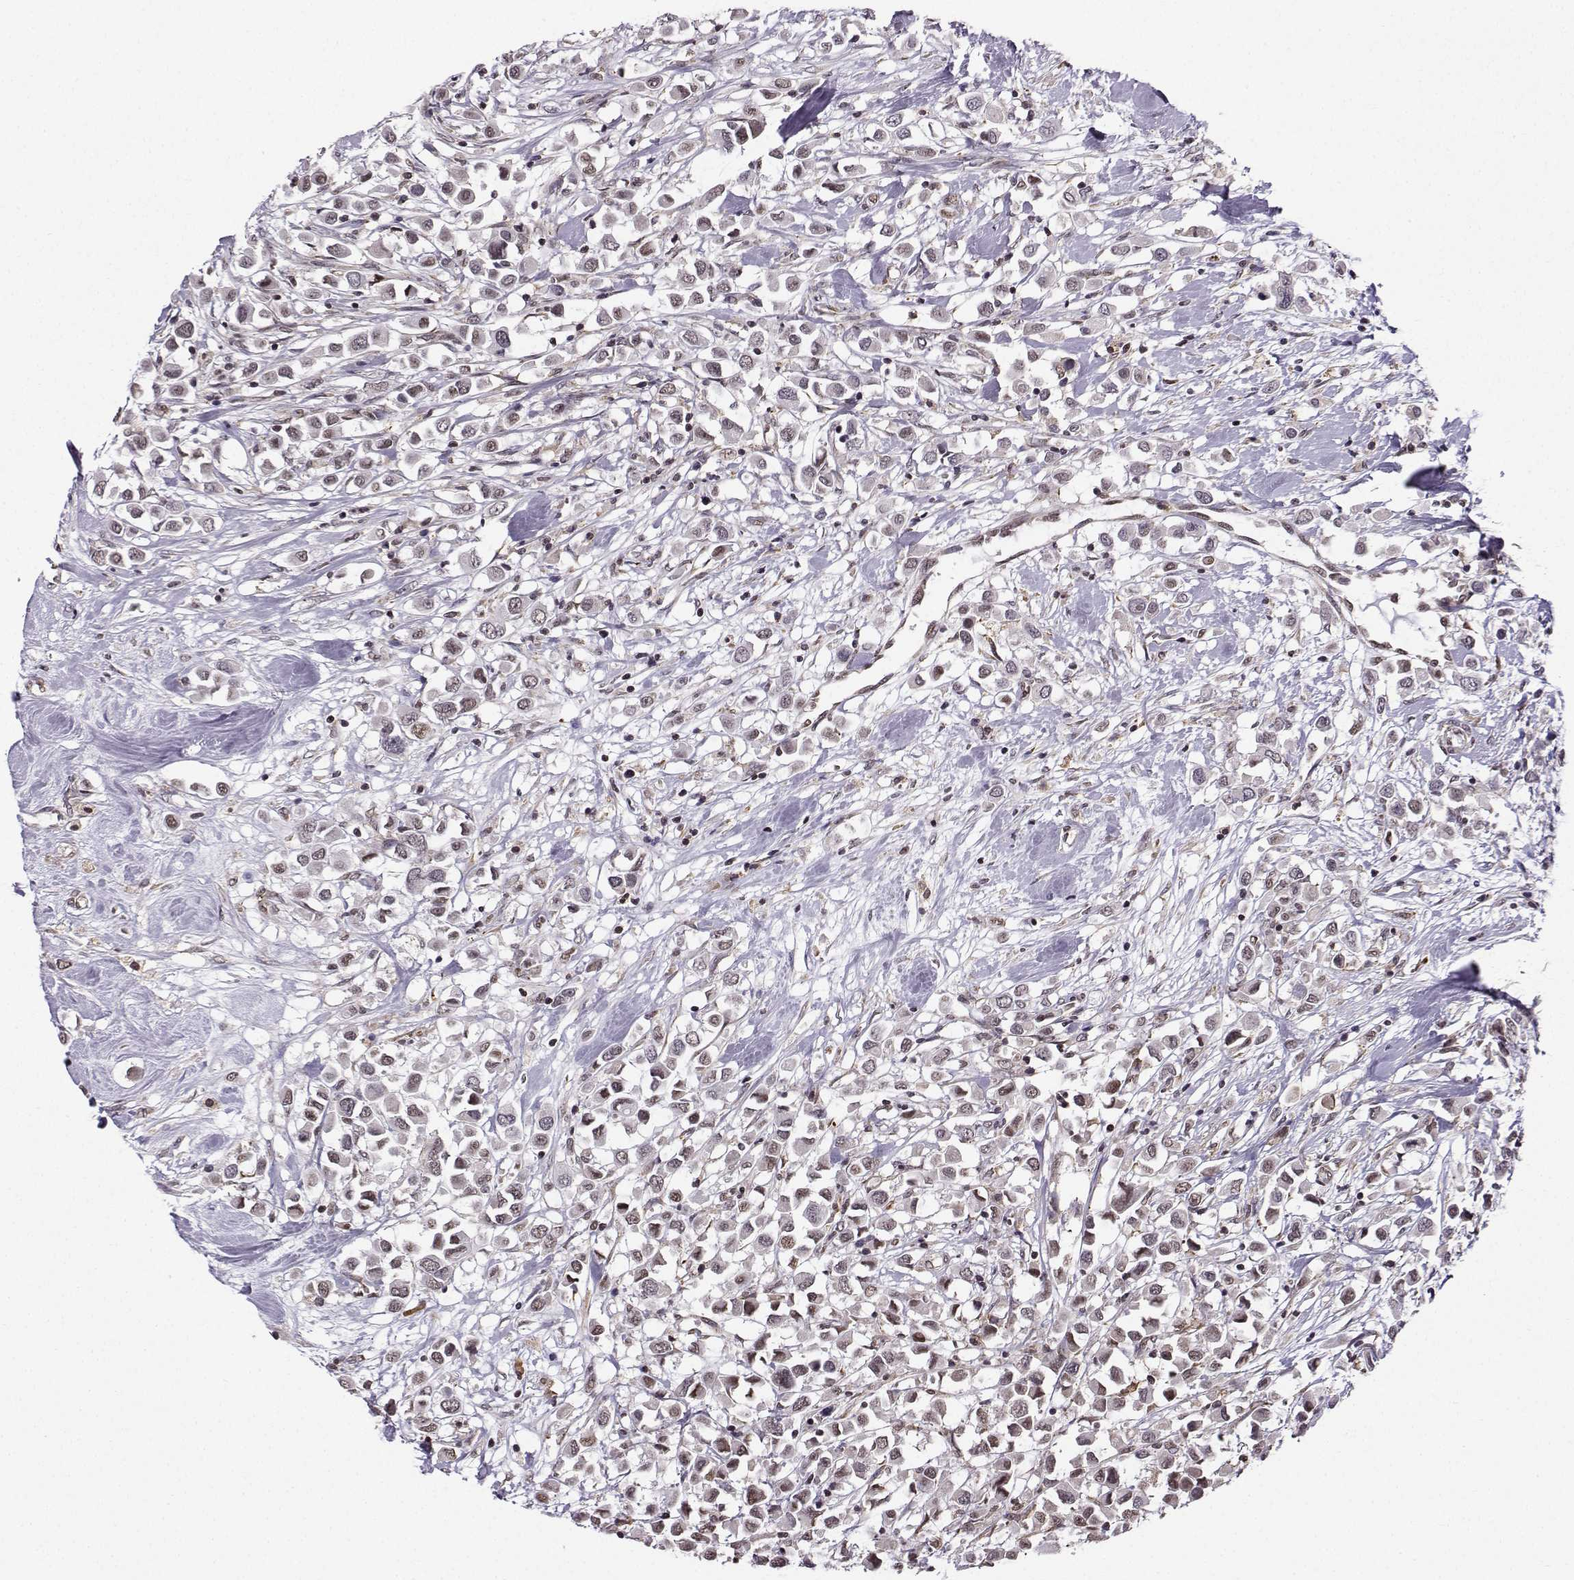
{"staining": {"intensity": "weak", "quantity": "25%-75%", "location": "nuclear"}, "tissue": "breast cancer", "cell_type": "Tumor cells", "image_type": "cancer", "snomed": [{"axis": "morphology", "description": "Duct carcinoma"}, {"axis": "topography", "description": "Breast"}], "caption": "About 25%-75% of tumor cells in breast cancer show weak nuclear protein expression as visualized by brown immunohistochemical staining.", "gene": "EZH1", "patient": {"sex": "female", "age": 61}}